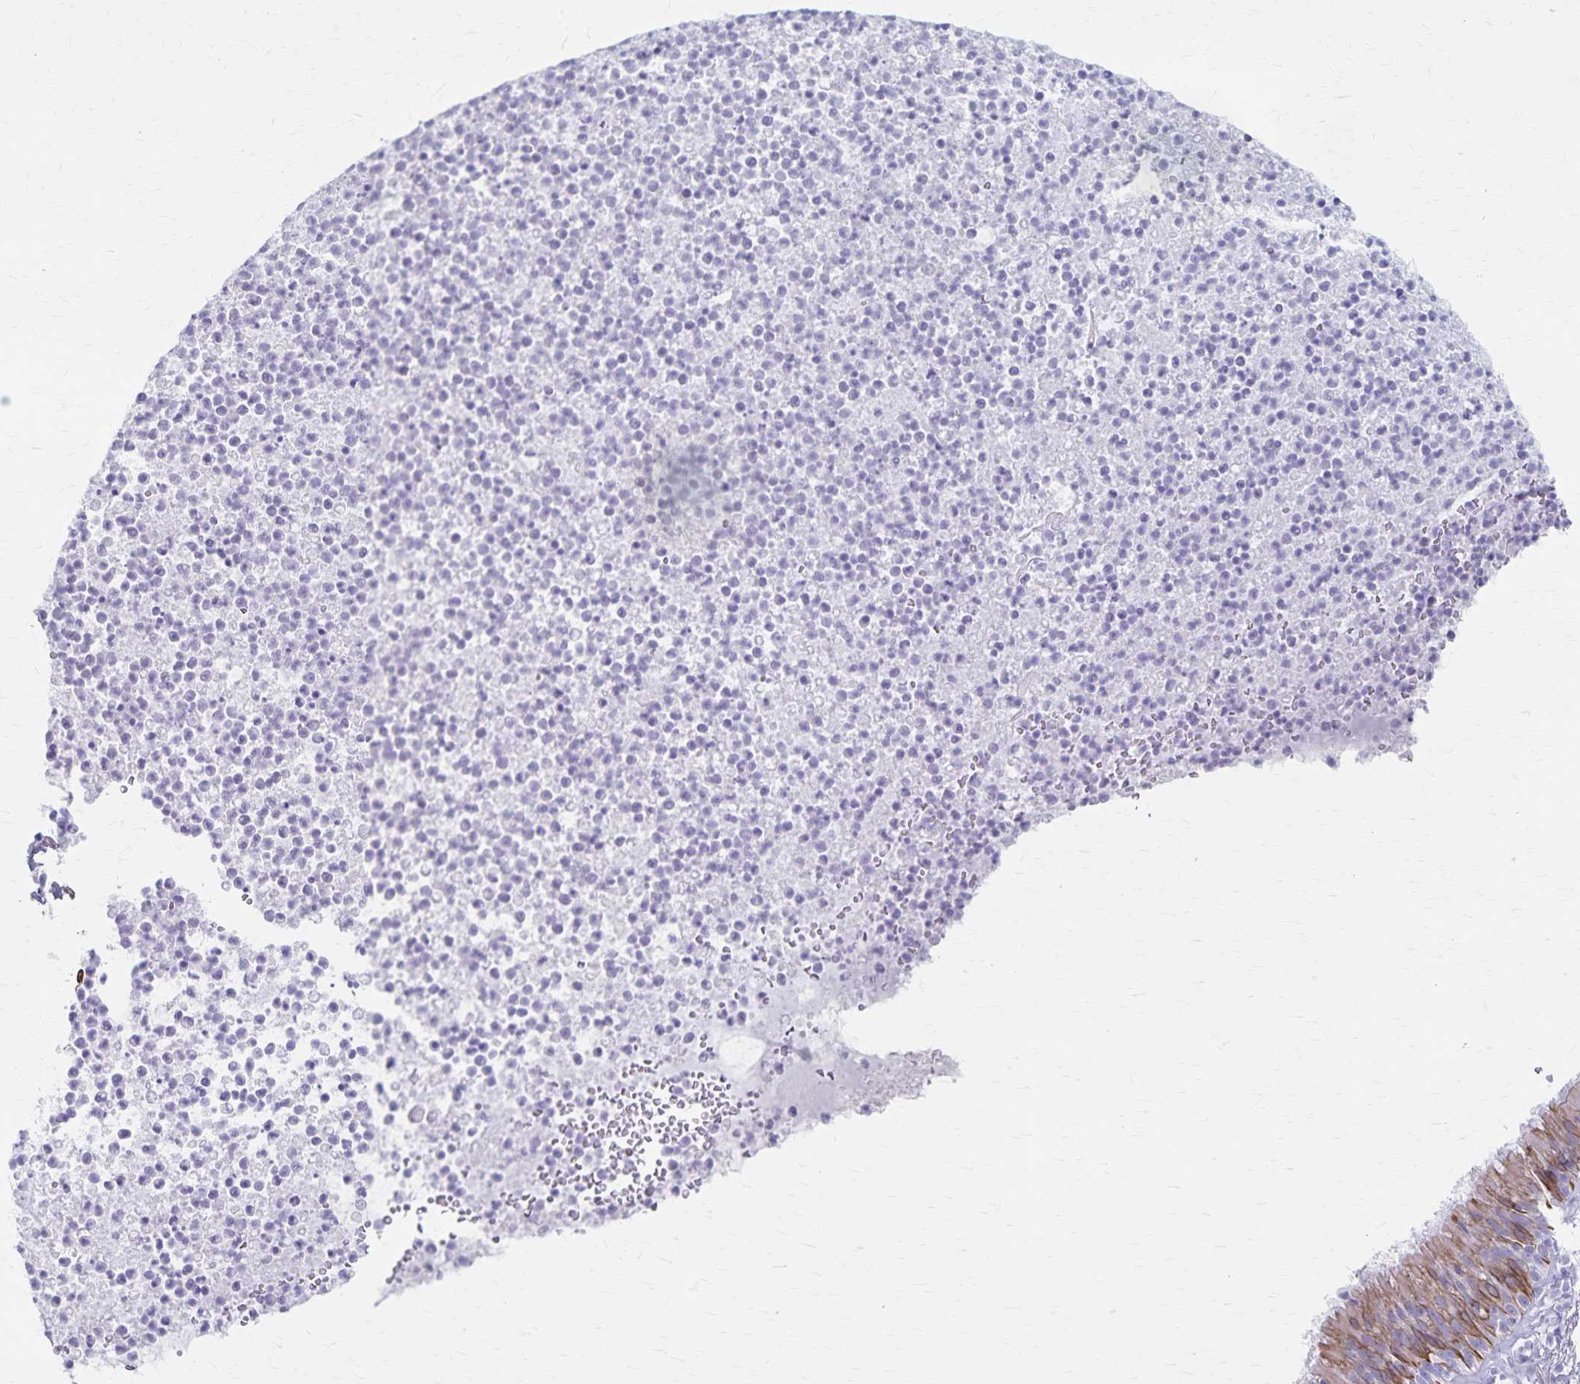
{"staining": {"intensity": "moderate", "quantity": "25%-75%", "location": "cytoplasmic/membranous"}, "tissue": "bronchus", "cell_type": "Respiratory epithelial cells", "image_type": "normal", "snomed": [{"axis": "morphology", "description": "Normal tissue, NOS"}, {"axis": "topography", "description": "Cartilage tissue"}, {"axis": "topography", "description": "Bronchus"}], "caption": "Approximately 25%-75% of respiratory epithelial cells in unremarkable bronchus demonstrate moderate cytoplasmic/membranous protein expression as visualized by brown immunohistochemical staining.", "gene": "GPBAR1", "patient": {"sex": "male", "age": 56}}